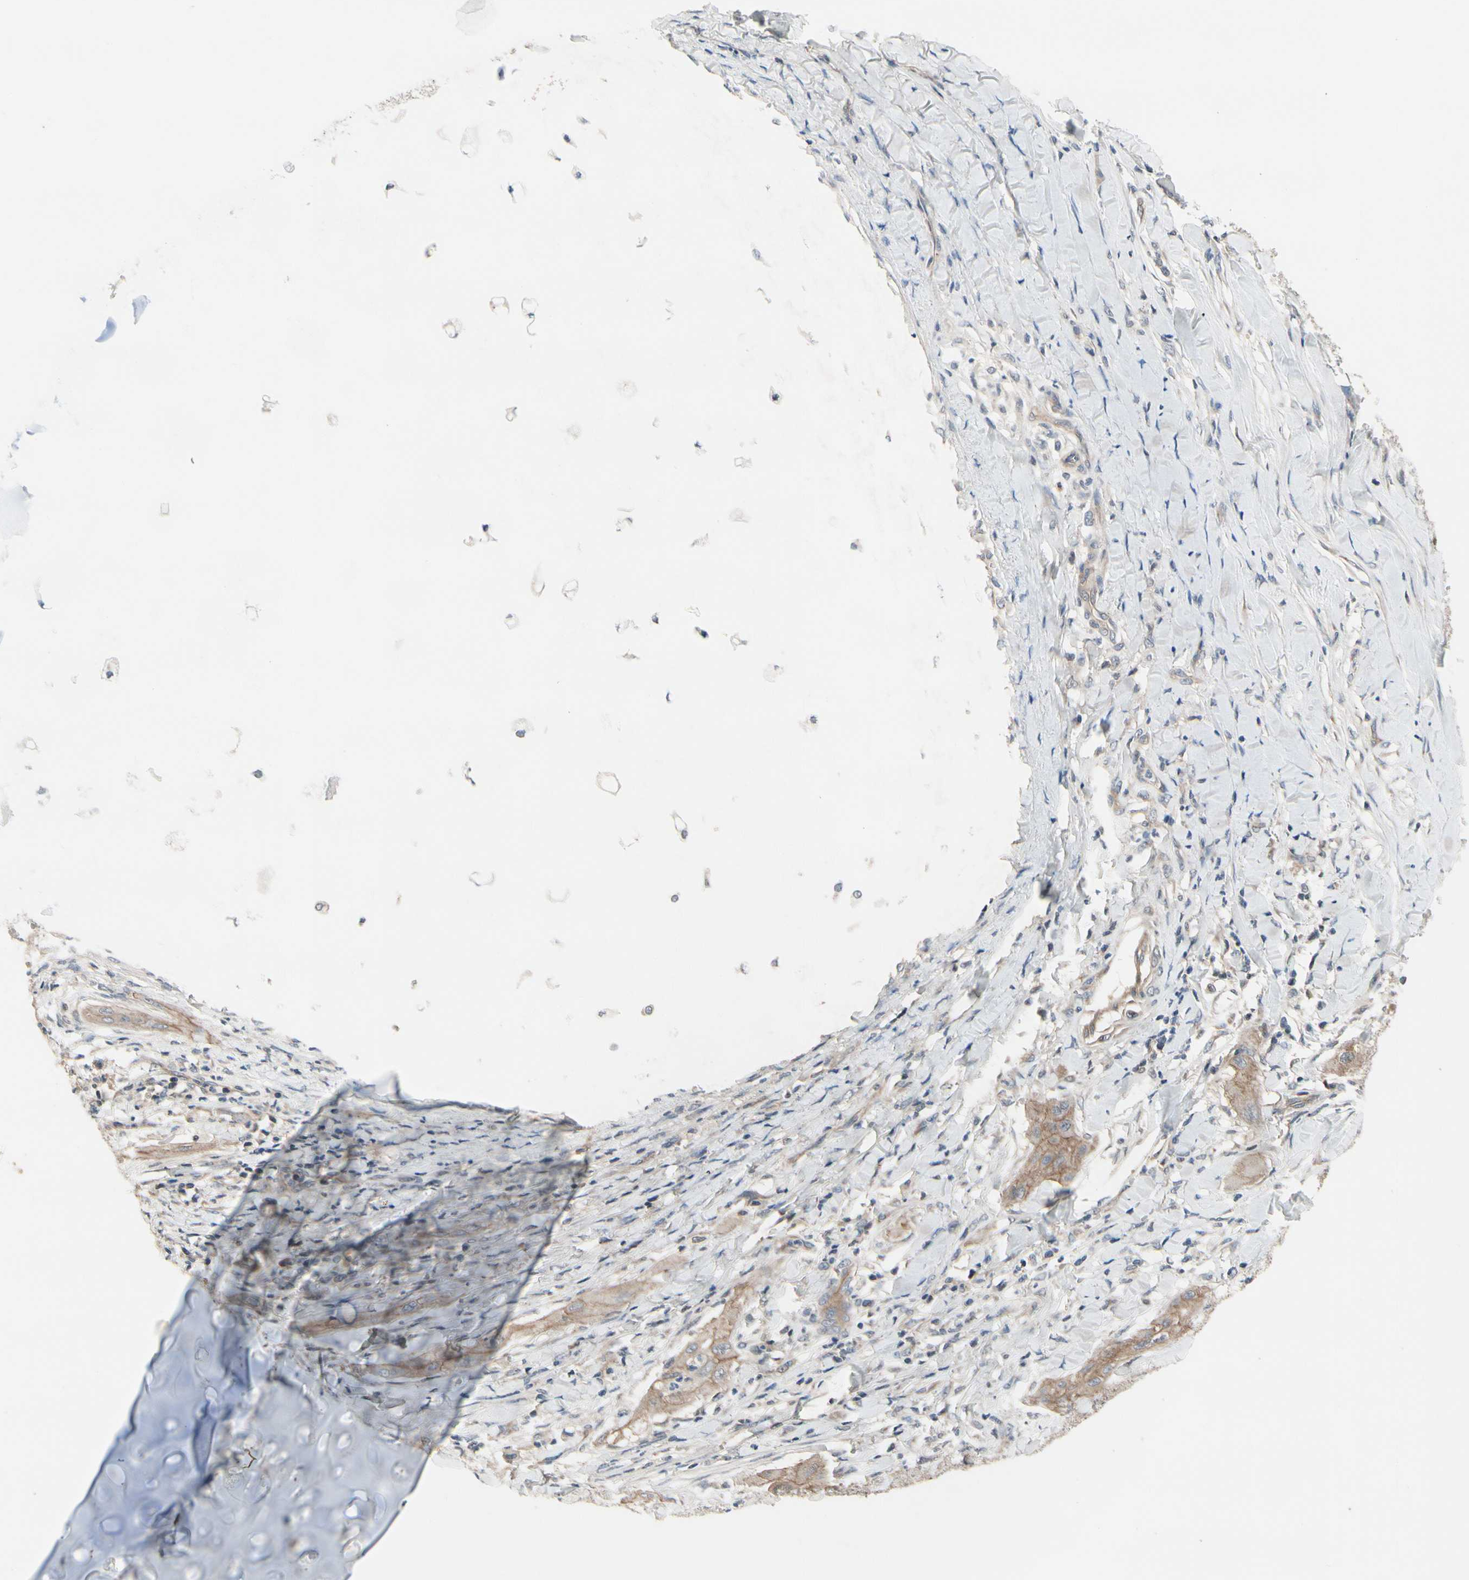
{"staining": {"intensity": "weak", "quantity": ">75%", "location": "cytoplasmic/membranous"}, "tissue": "lung cancer", "cell_type": "Tumor cells", "image_type": "cancer", "snomed": [{"axis": "morphology", "description": "Squamous cell carcinoma, NOS"}, {"axis": "topography", "description": "Lung"}], "caption": "A brown stain shows weak cytoplasmic/membranous positivity of a protein in human lung squamous cell carcinoma tumor cells.", "gene": "ICAM5", "patient": {"sex": "female", "age": 47}}